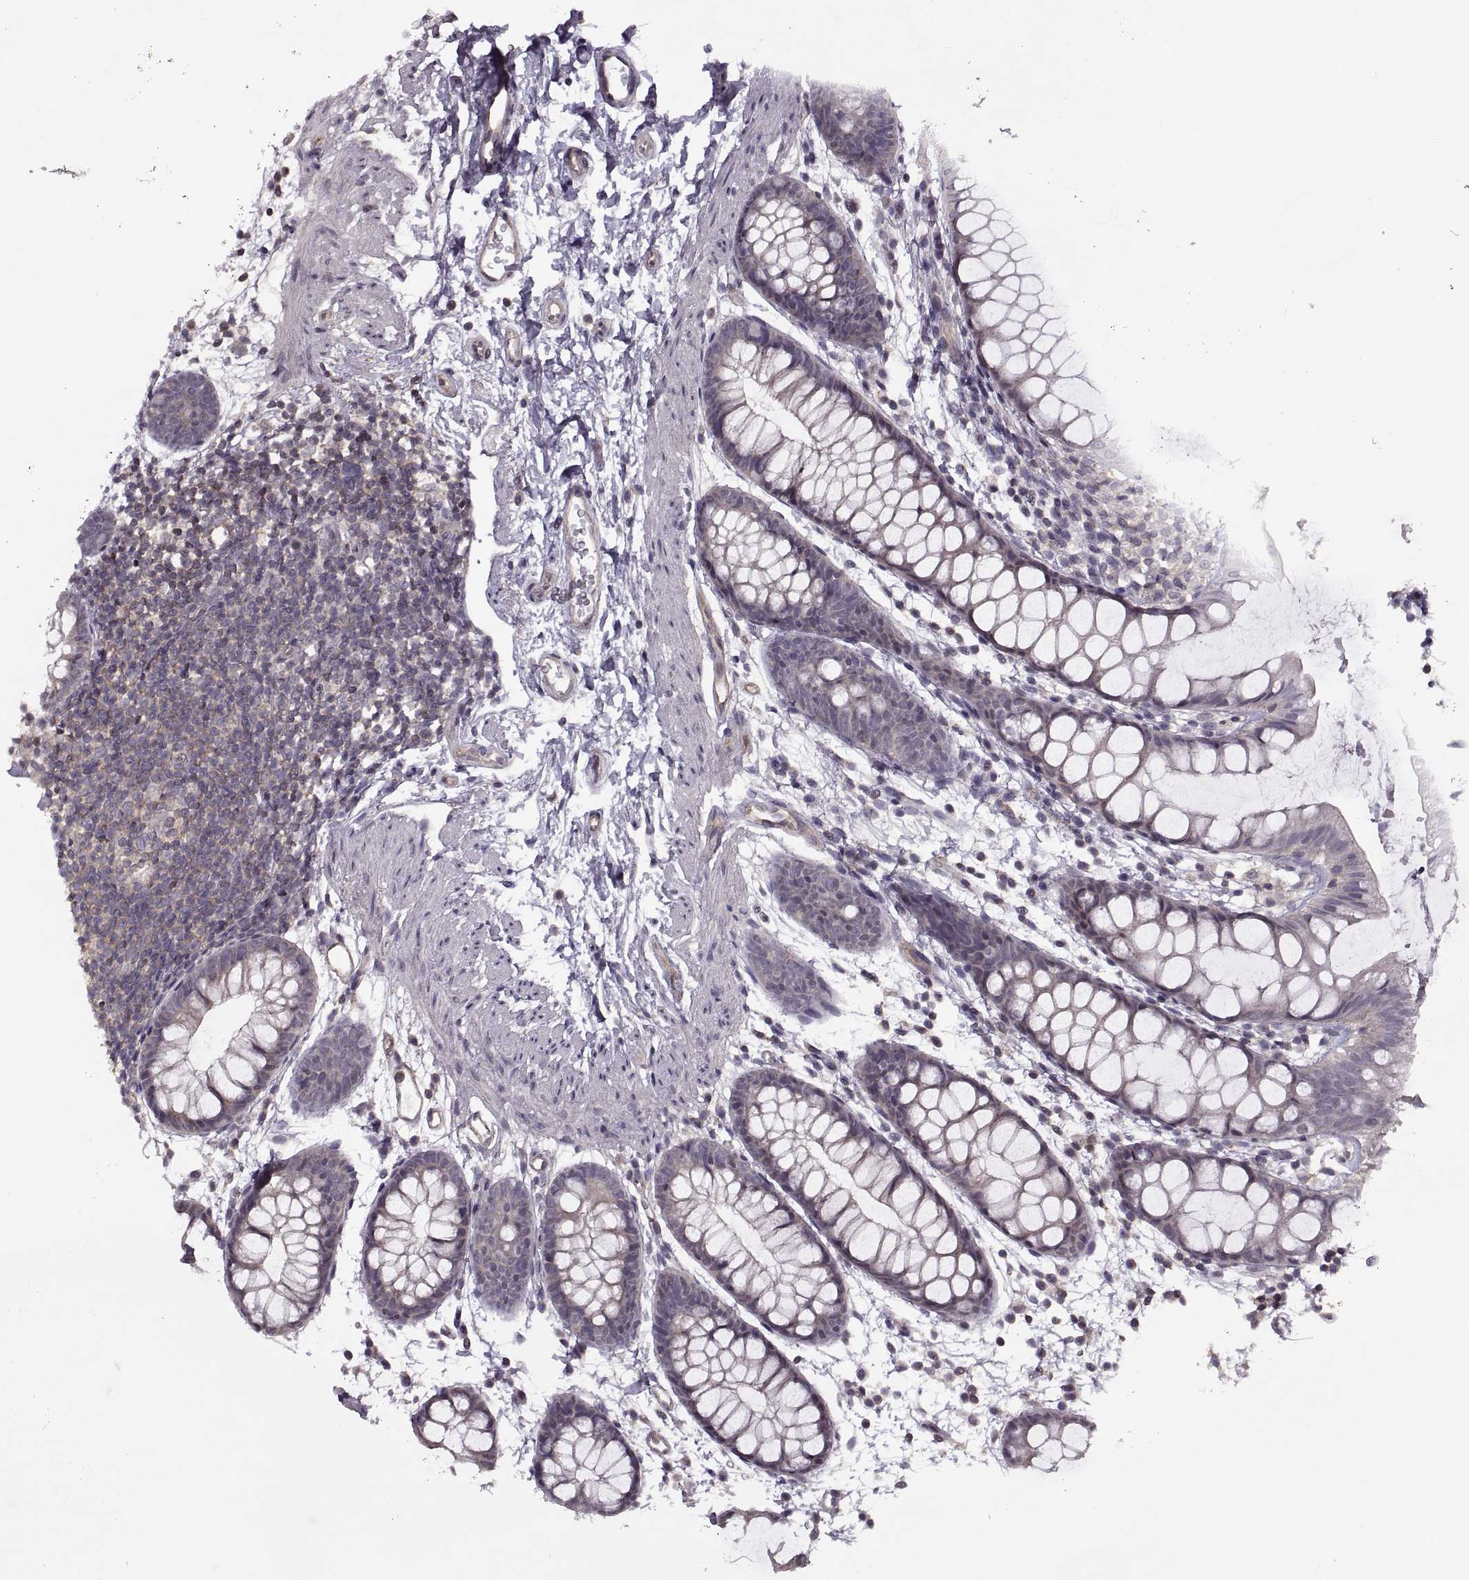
{"staining": {"intensity": "negative", "quantity": "none", "location": "none"}, "tissue": "rectum", "cell_type": "Glandular cells", "image_type": "normal", "snomed": [{"axis": "morphology", "description": "Normal tissue, NOS"}, {"axis": "topography", "description": "Rectum"}], "caption": "Immunohistochemical staining of benign human rectum demonstrates no significant positivity in glandular cells. Nuclei are stained in blue.", "gene": "LUZP2", "patient": {"sex": "male", "age": 57}}